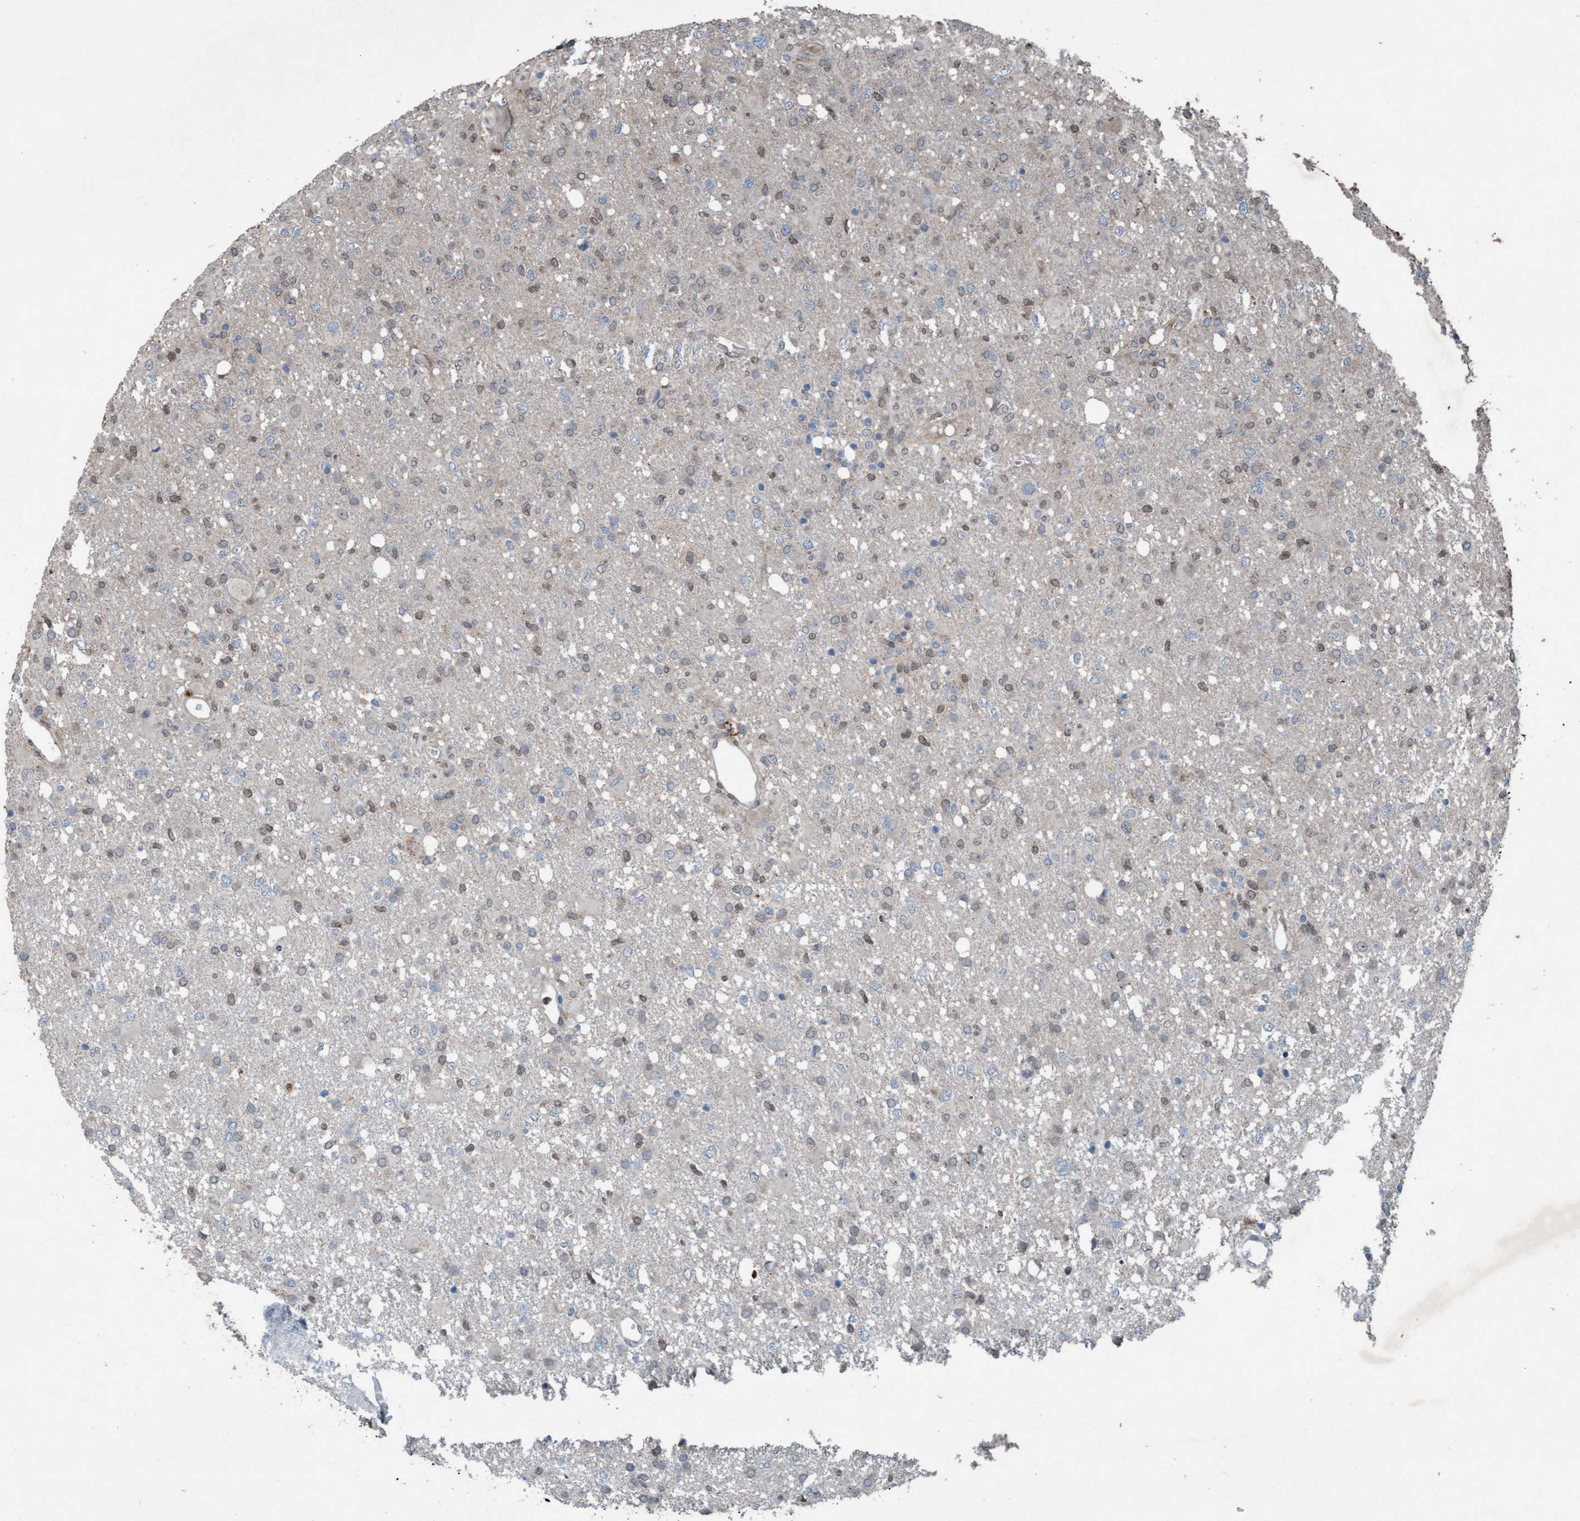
{"staining": {"intensity": "weak", "quantity": "<25%", "location": "nuclear"}, "tissue": "glioma", "cell_type": "Tumor cells", "image_type": "cancer", "snomed": [{"axis": "morphology", "description": "Glioma, malignant, High grade"}, {"axis": "topography", "description": "Brain"}], "caption": "The immunohistochemistry (IHC) micrograph has no significant expression in tumor cells of high-grade glioma (malignant) tissue.", "gene": "PLXNB2", "patient": {"sex": "female", "age": 57}}